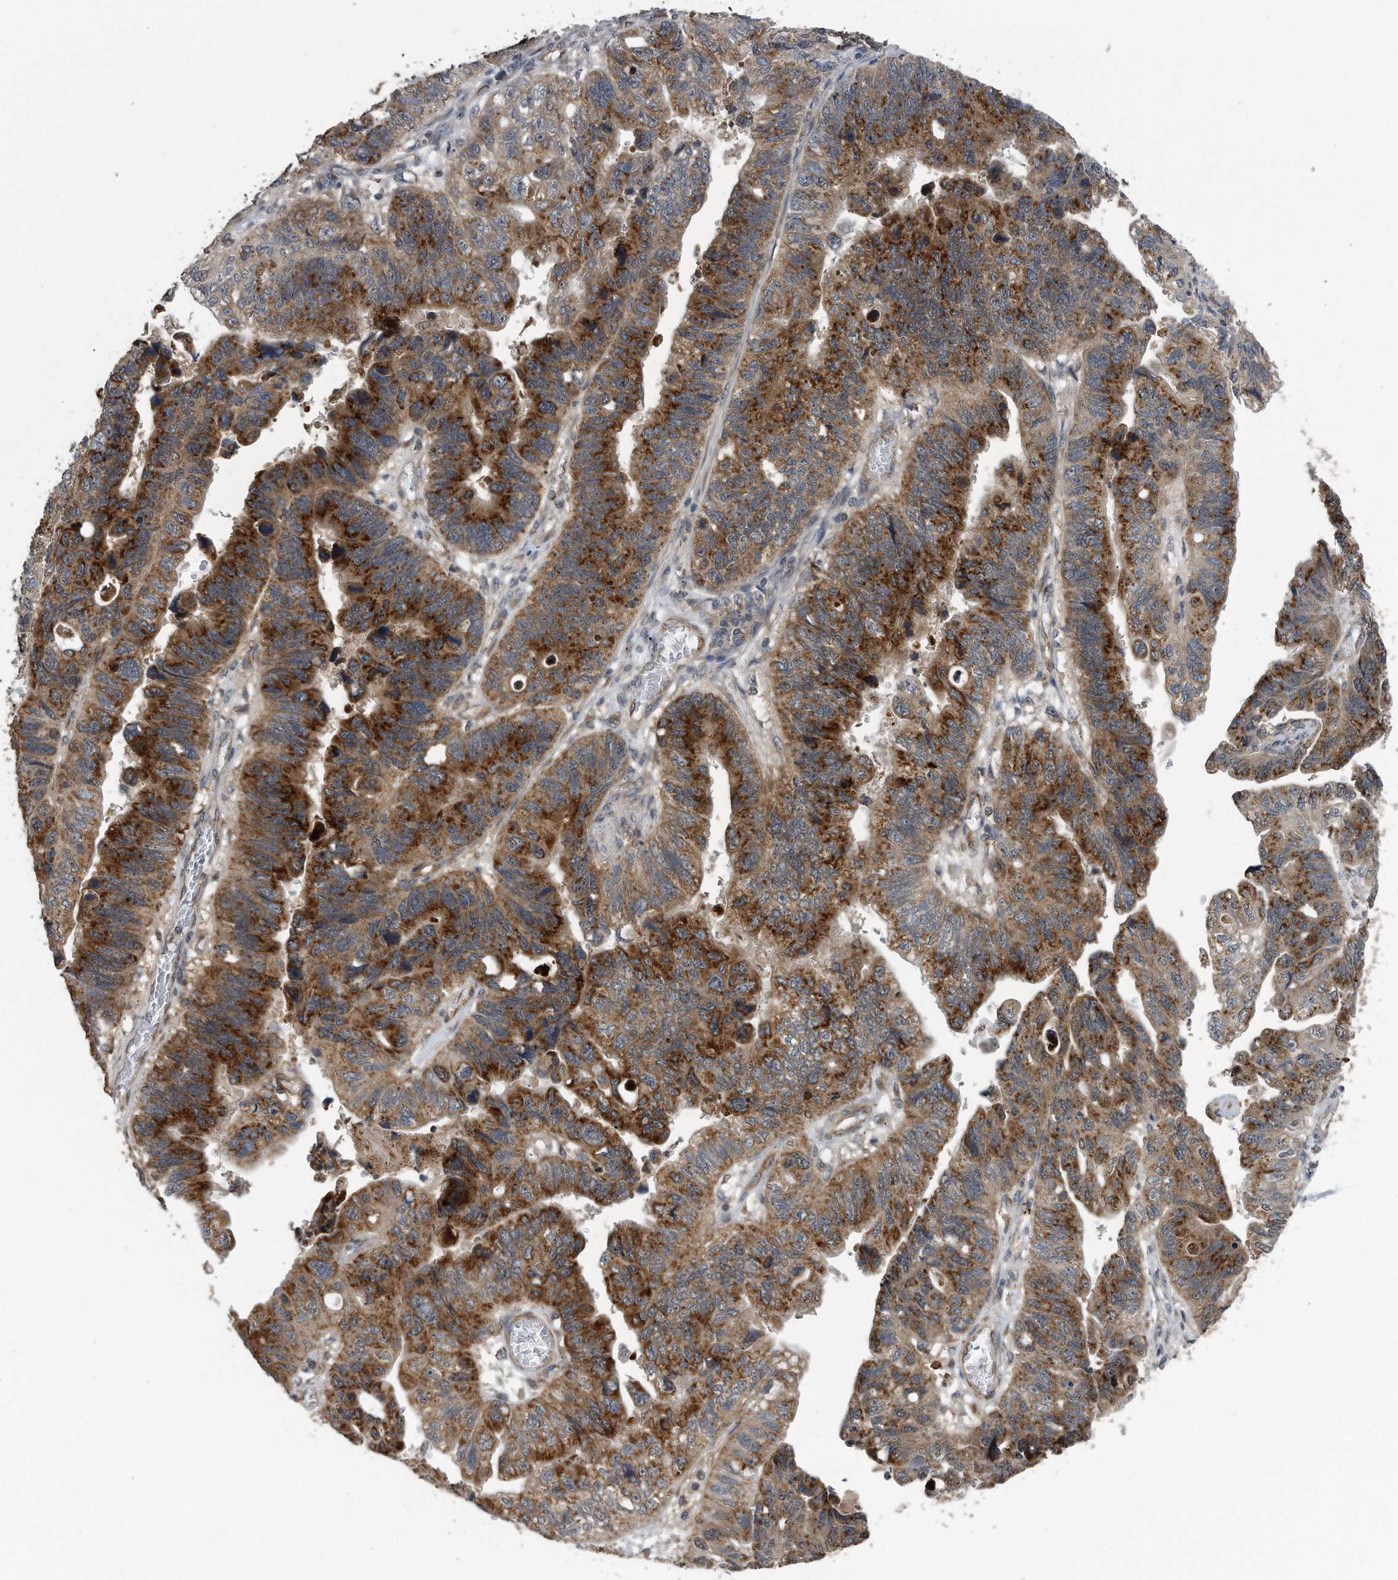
{"staining": {"intensity": "strong", "quantity": ">75%", "location": "cytoplasmic/membranous"}, "tissue": "stomach cancer", "cell_type": "Tumor cells", "image_type": "cancer", "snomed": [{"axis": "morphology", "description": "Adenocarcinoma, NOS"}, {"axis": "topography", "description": "Stomach"}], "caption": "Protein staining of stomach adenocarcinoma tissue exhibits strong cytoplasmic/membranous positivity in about >75% of tumor cells. (DAB IHC, brown staining for protein, blue staining for nuclei).", "gene": "LYRM4", "patient": {"sex": "male", "age": 59}}